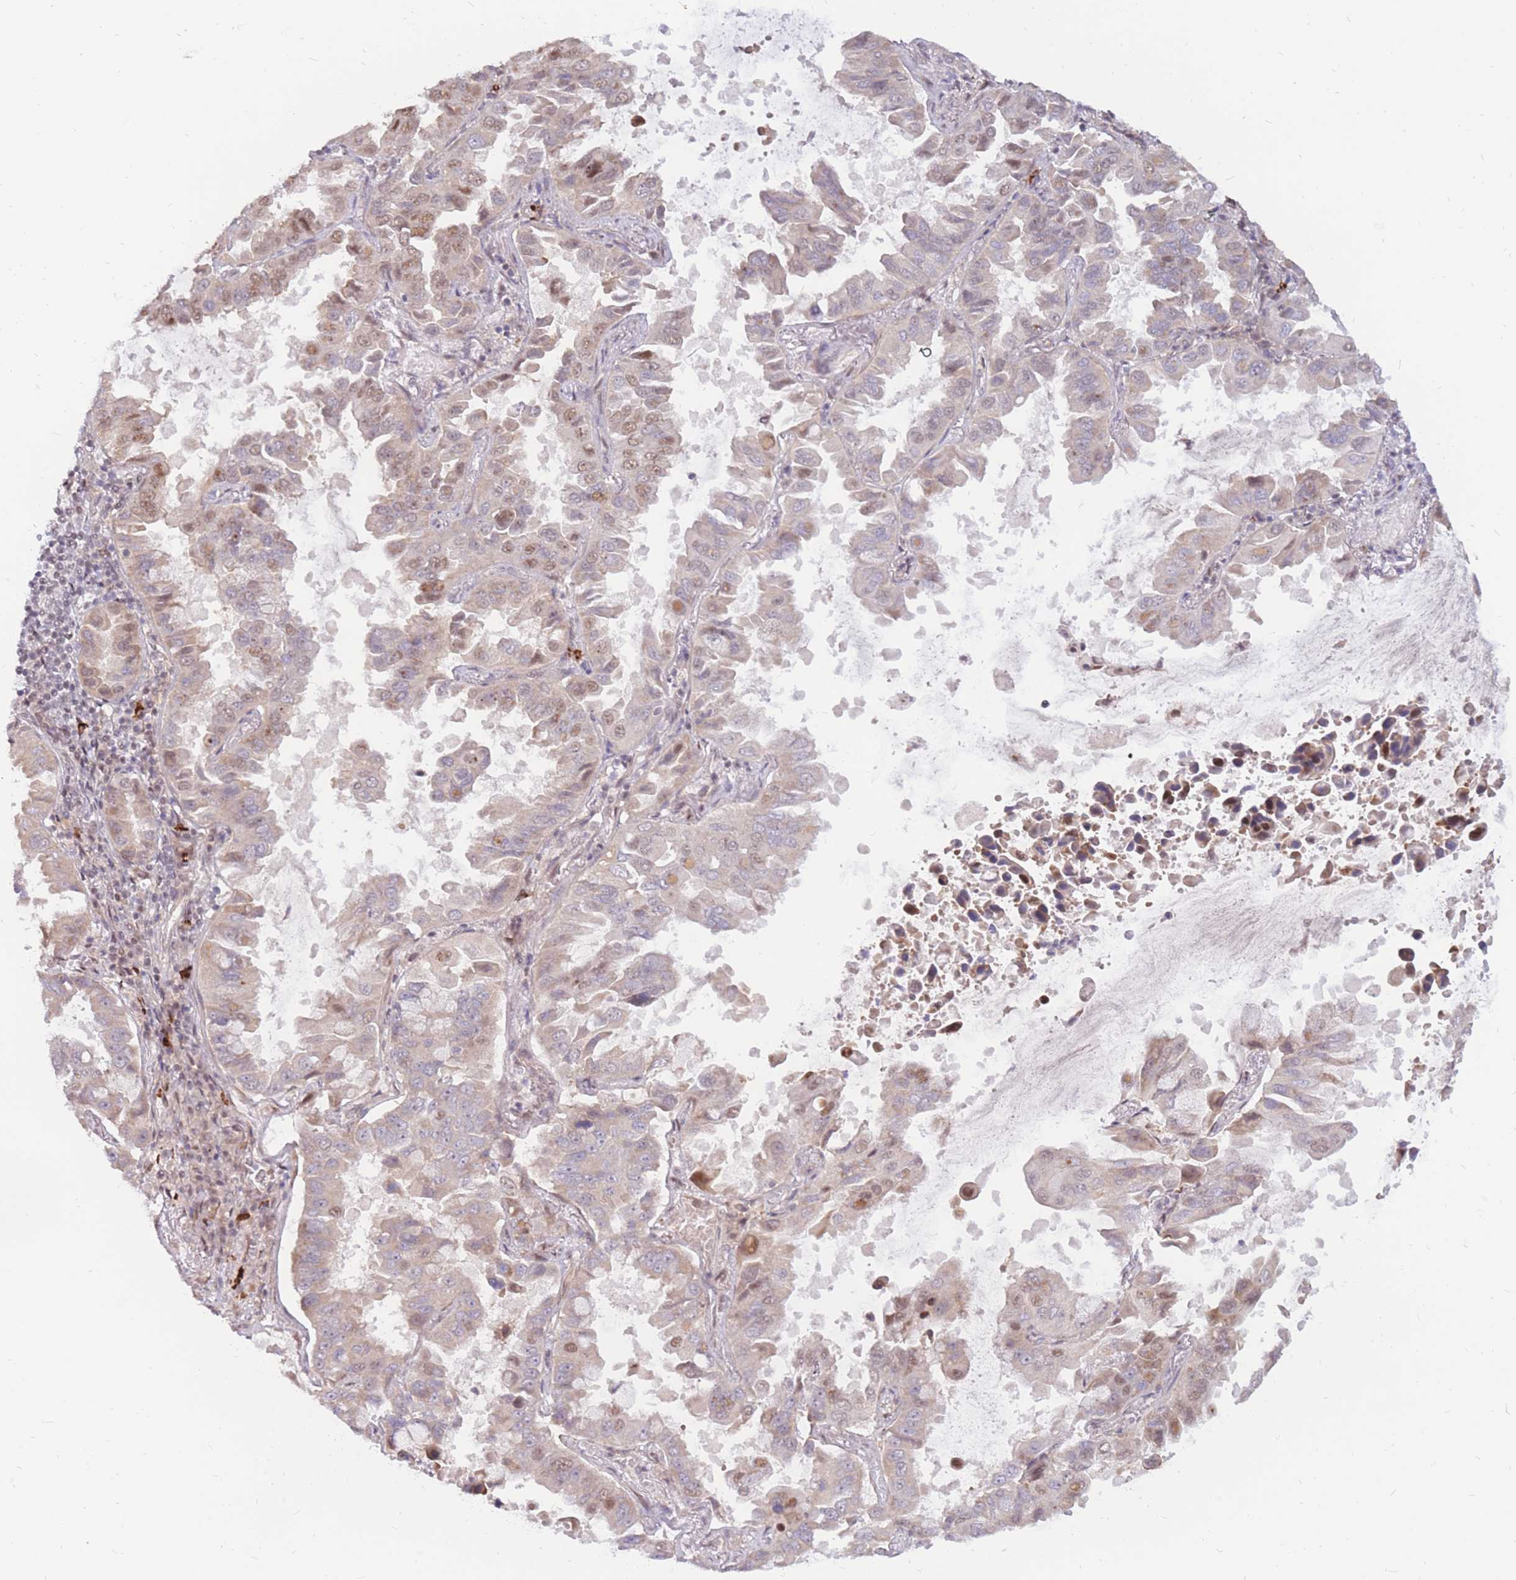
{"staining": {"intensity": "moderate", "quantity": "<25%", "location": "nuclear"}, "tissue": "lung cancer", "cell_type": "Tumor cells", "image_type": "cancer", "snomed": [{"axis": "morphology", "description": "Adenocarcinoma, NOS"}, {"axis": "topography", "description": "Lung"}], "caption": "High-magnification brightfield microscopy of lung cancer (adenocarcinoma) stained with DAB (3,3'-diaminobenzidine) (brown) and counterstained with hematoxylin (blue). tumor cells exhibit moderate nuclear expression is seen in about<25% of cells.", "gene": "ERICH6B", "patient": {"sex": "male", "age": 64}}